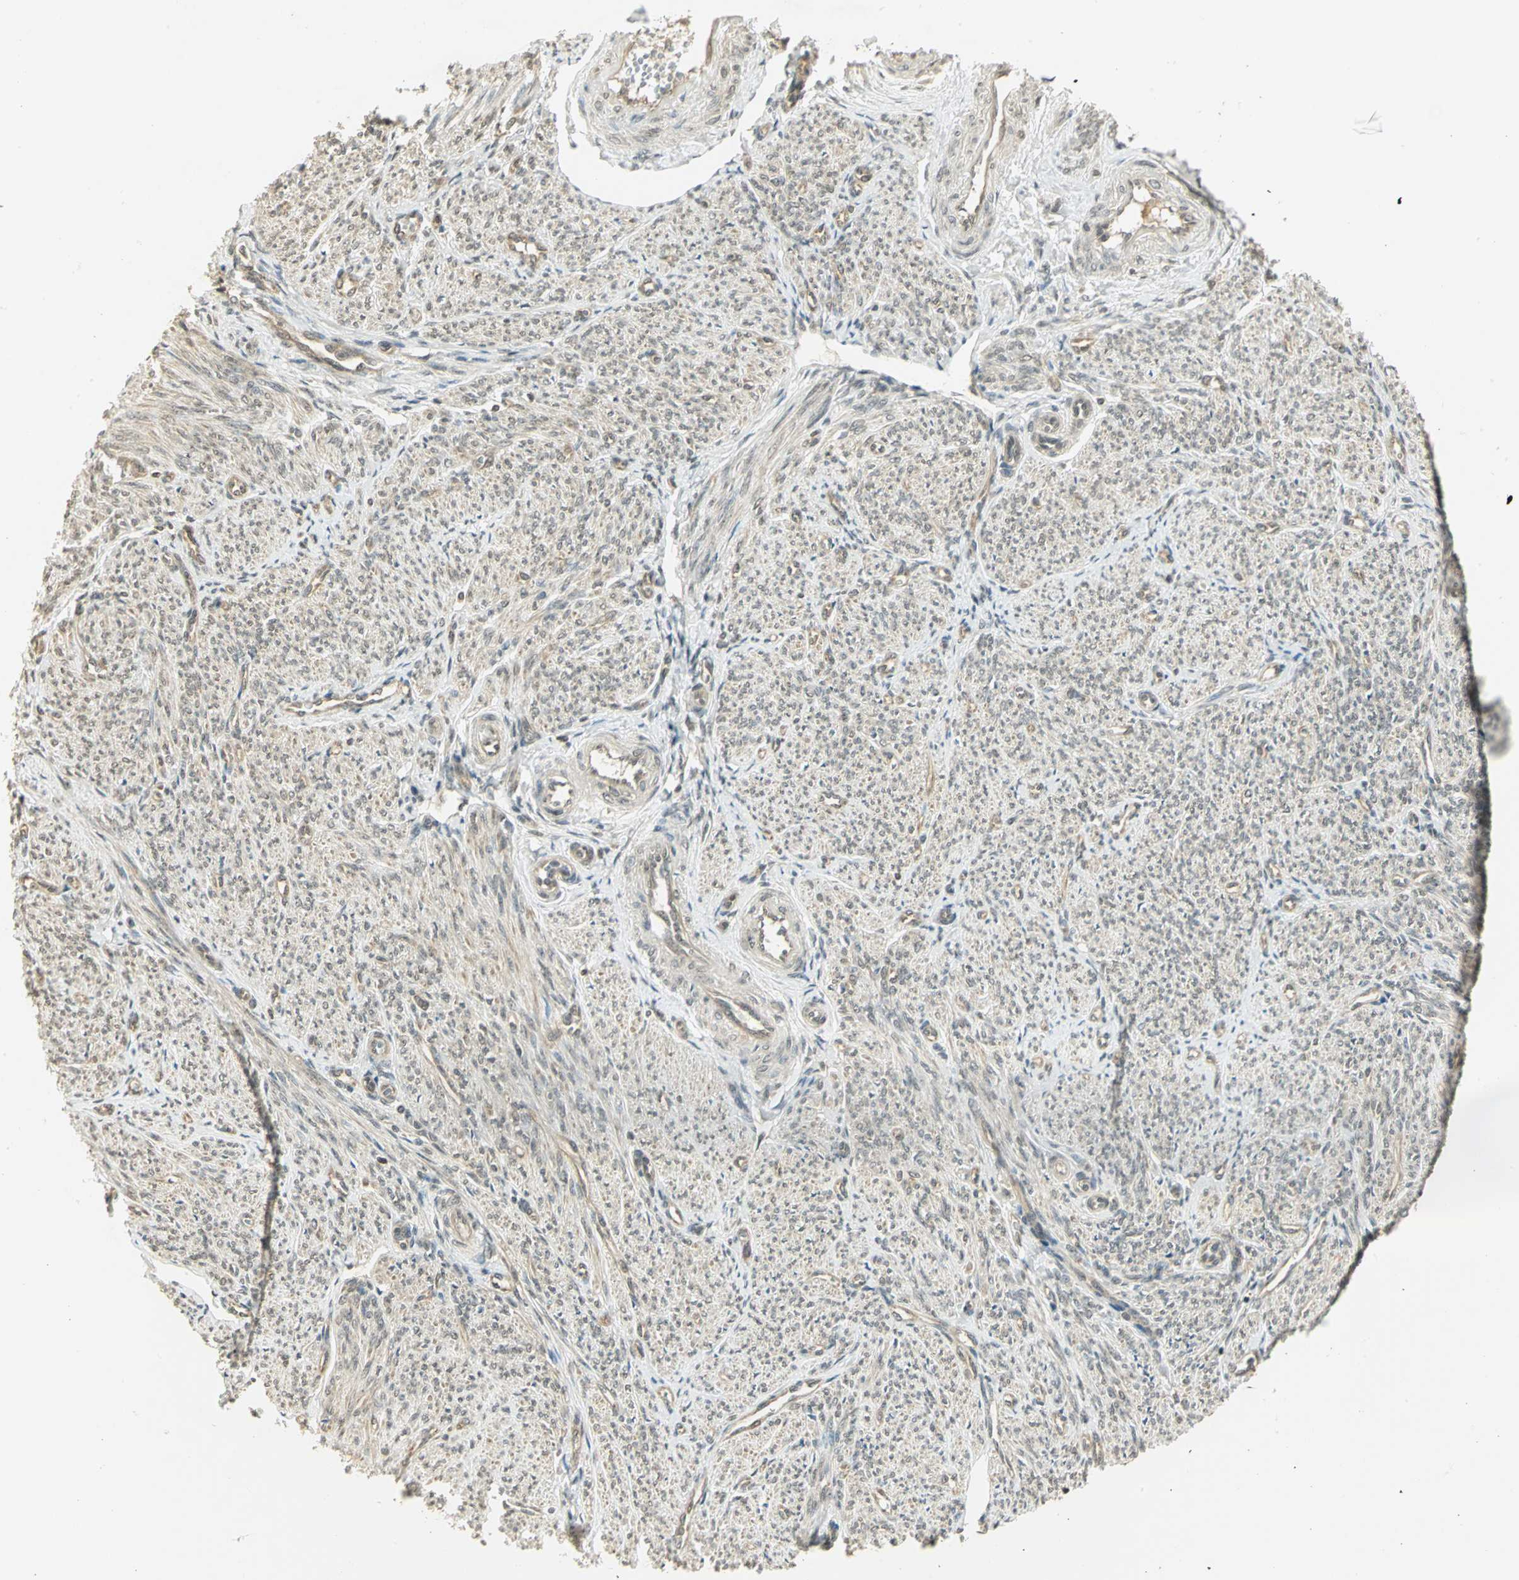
{"staining": {"intensity": "weak", "quantity": ">75%", "location": "cytoplasmic/membranous"}, "tissue": "smooth muscle", "cell_type": "Smooth muscle cells", "image_type": "normal", "snomed": [{"axis": "morphology", "description": "Normal tissue, NOS"}, {"axis": "topography", "description": "Smooth muscle"}], "caption": "This photomicrograph displays IHC staining of unremarkable smooth muscle, with low weak cytoplasmic/membranous staining in about >75% of smooth muscle cells.", "gene": "CDC34", "patient": {"sex": "female", "age": 65}}